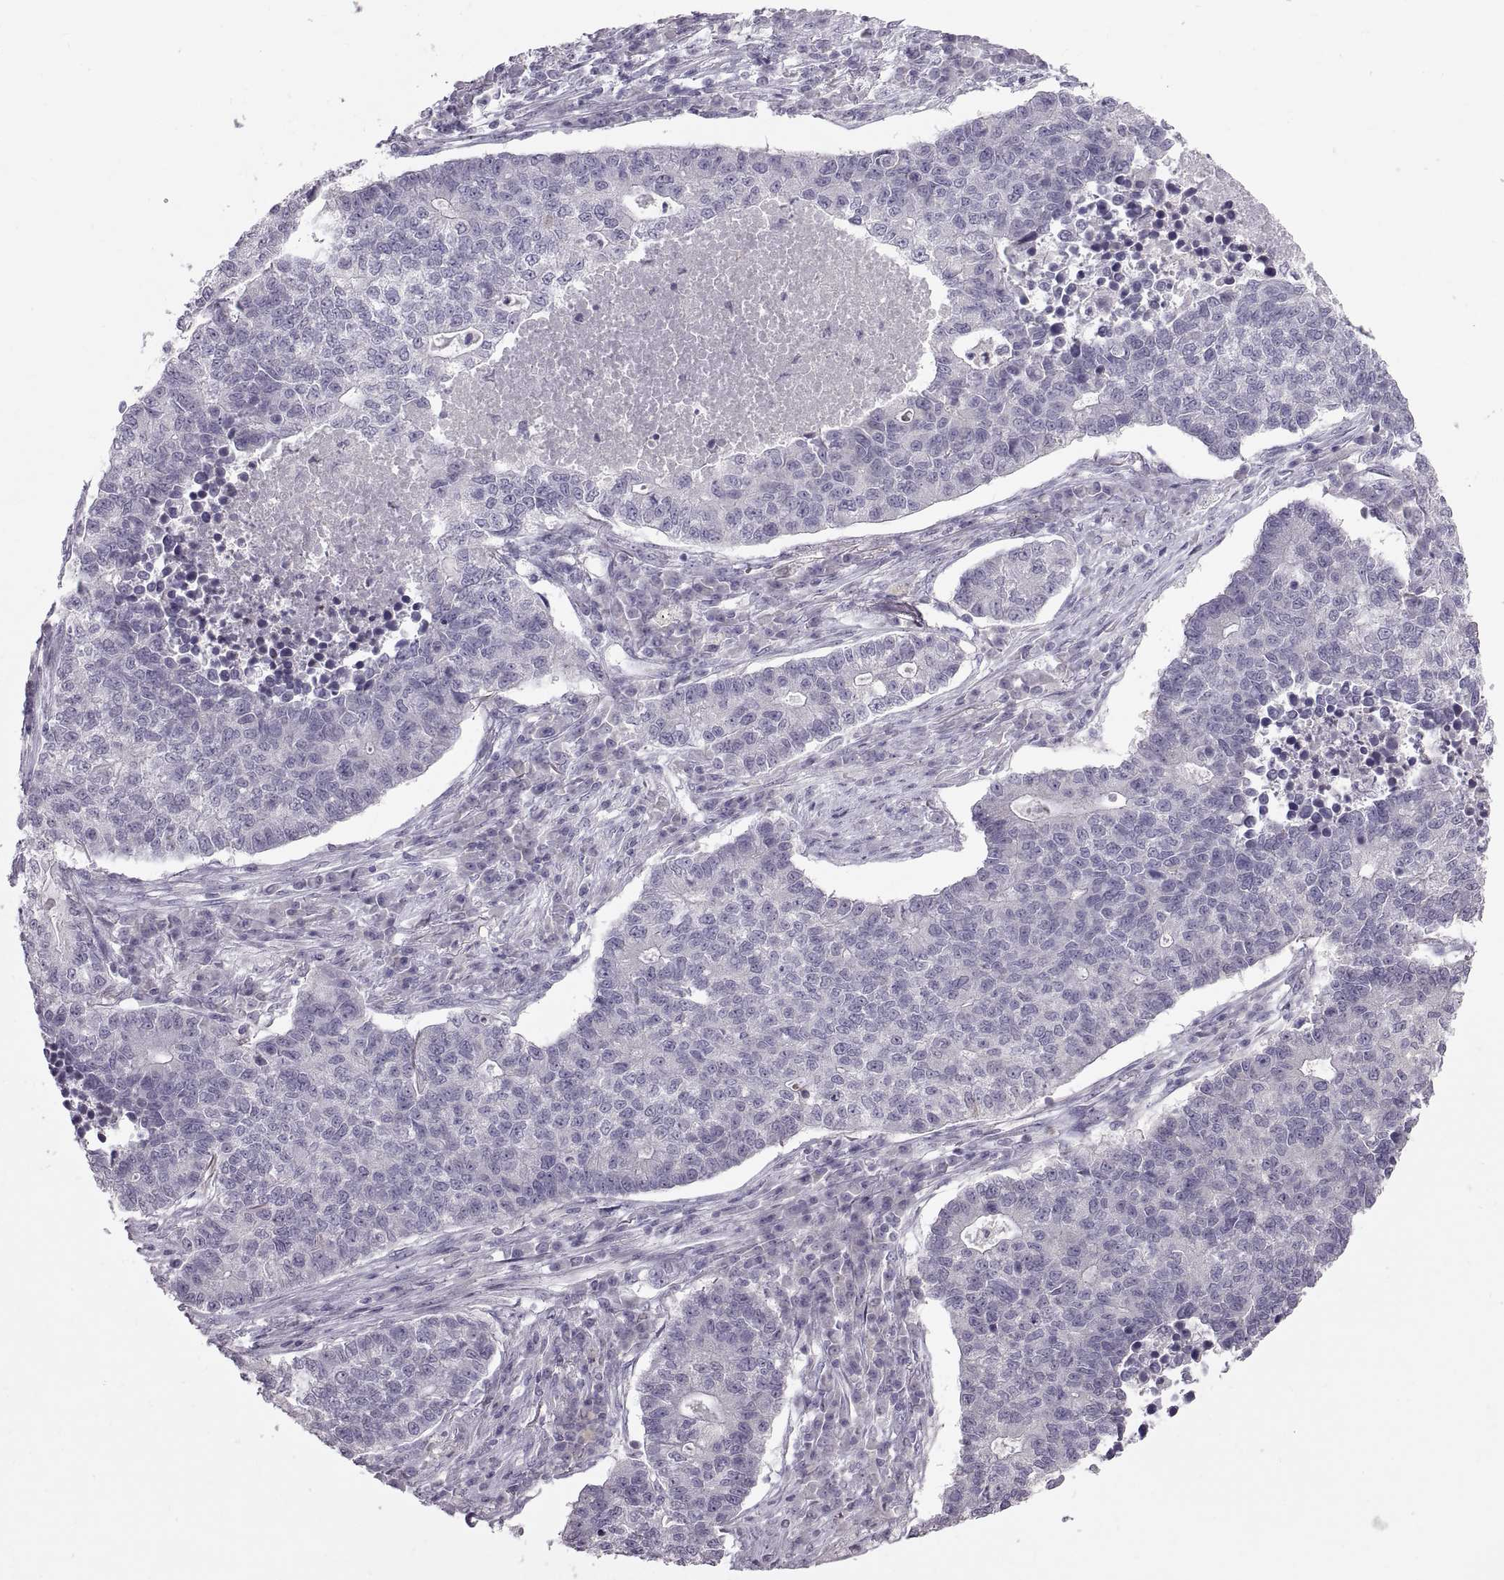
{"staining": {"intensity": "negative", "quantity": "none", "location": "none"}, "tissue": "lung cancer", "cell_type": "Tumor cells", "image_type": "cancer", "snomed": [{"axis": "morphology", "description": "Adenocarcinoma, NOS"}, {"axis": "topography", "description": "Lung"}], "caption": "Immunohistochemical staining of human lung adenocarcinoma exhibits no significant staining in tumor cells. The staining was performed using DAB (3,3'-diaminobenzidine) to visualize the protein expression in brown, while the nuclei were stained in blue with hematoxylin (Magnification: 20x).", "gene": "SPACDR", "patient": {"sex": "male", "age": 57}}